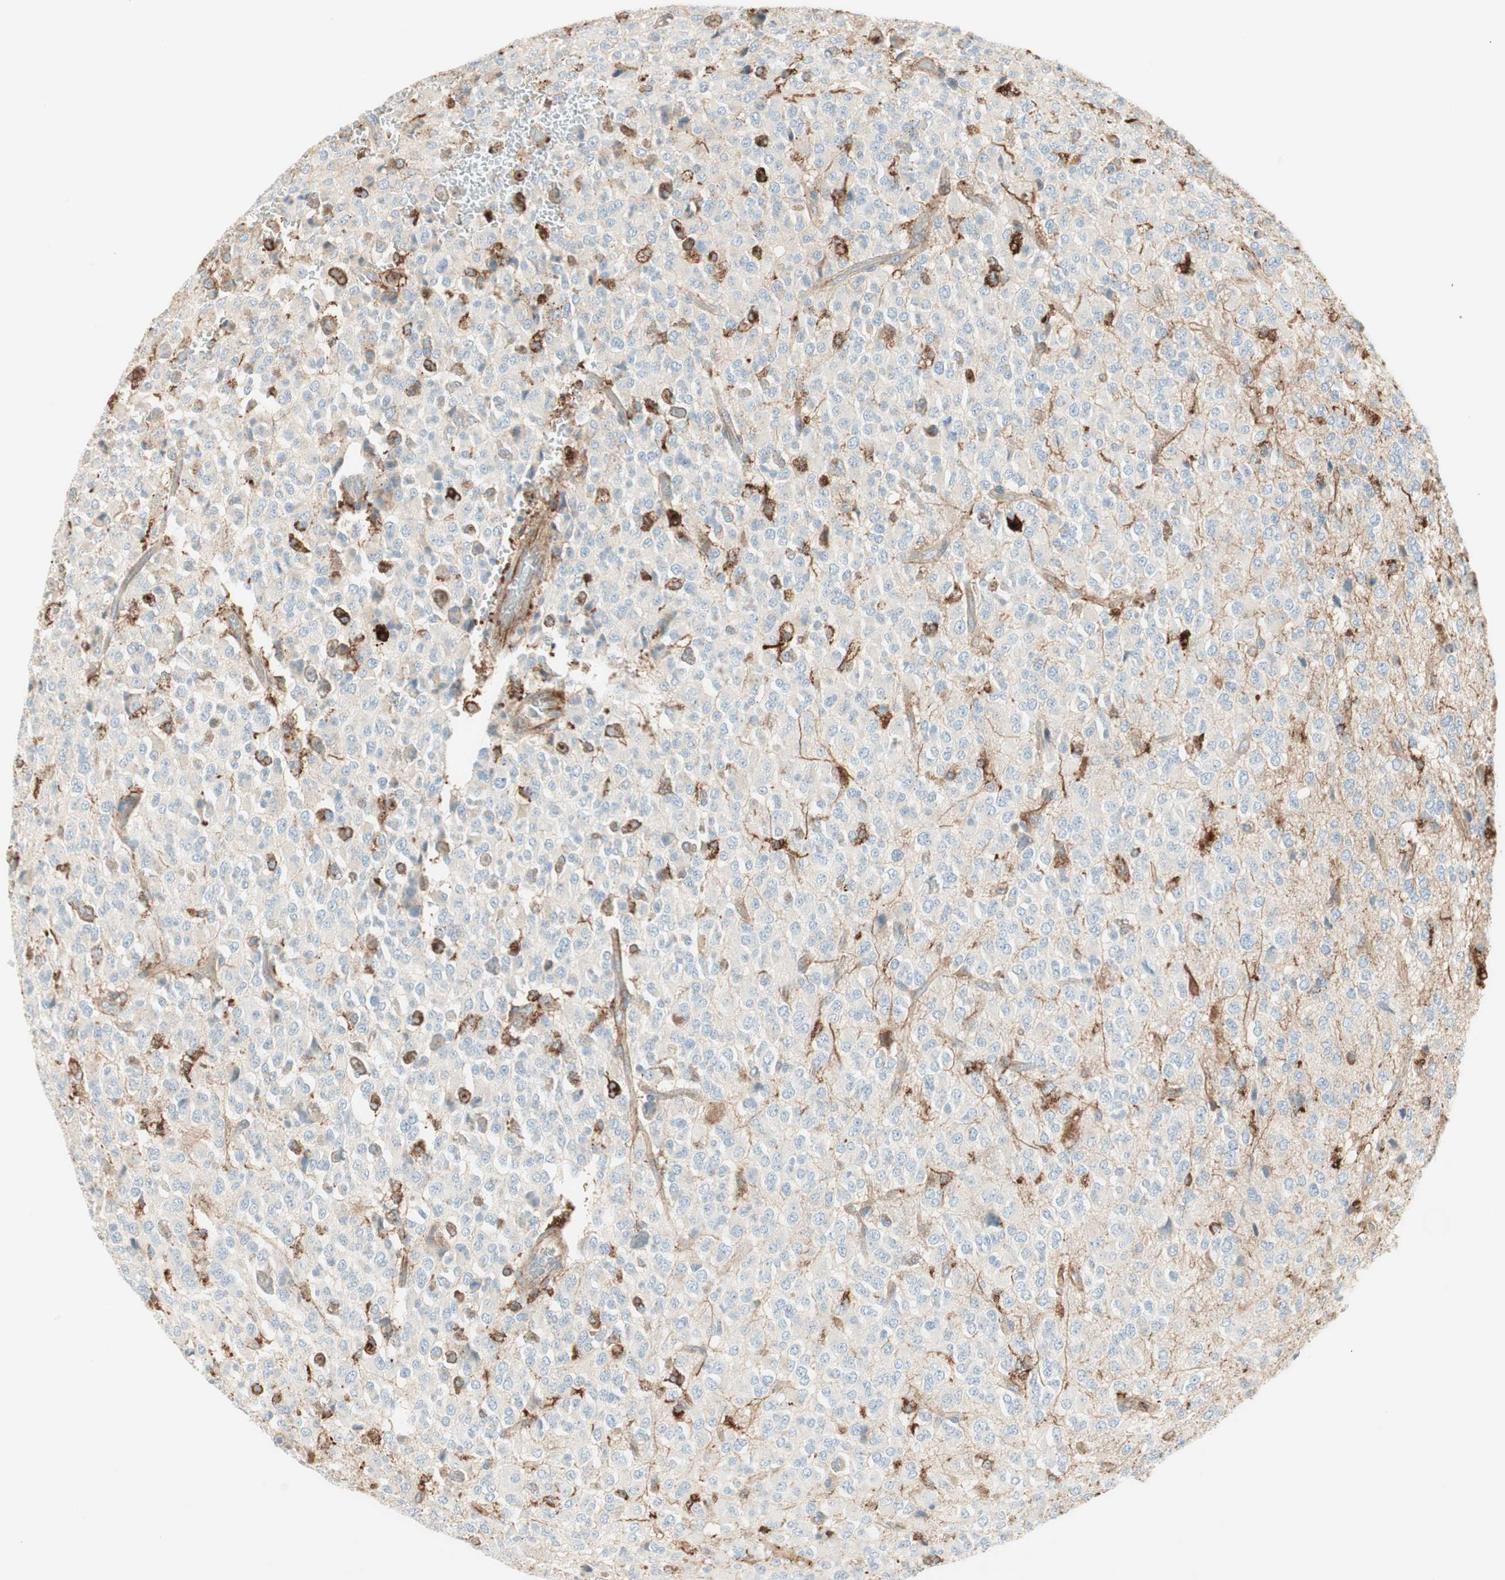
{"staining": {"intensity": "negative", "quantity": "none", "location": "none"}, "tissue": "glioma", "cell_type": "Tumor cells", "image_type": "cancer", "snomed": [{"axis": "morphology", "description": "Glioma, malignant, High grade"}, {"axis": "topography", "description": "pancreas cauda"}], "caption": "Tumor cells show no significant positivity in glioma. (Immunohistochemistry (ihc), brightfield microscopy, high magnification).", "gene": "ATP6V1G1", "patient": {"sex": "male", "age": 60}}